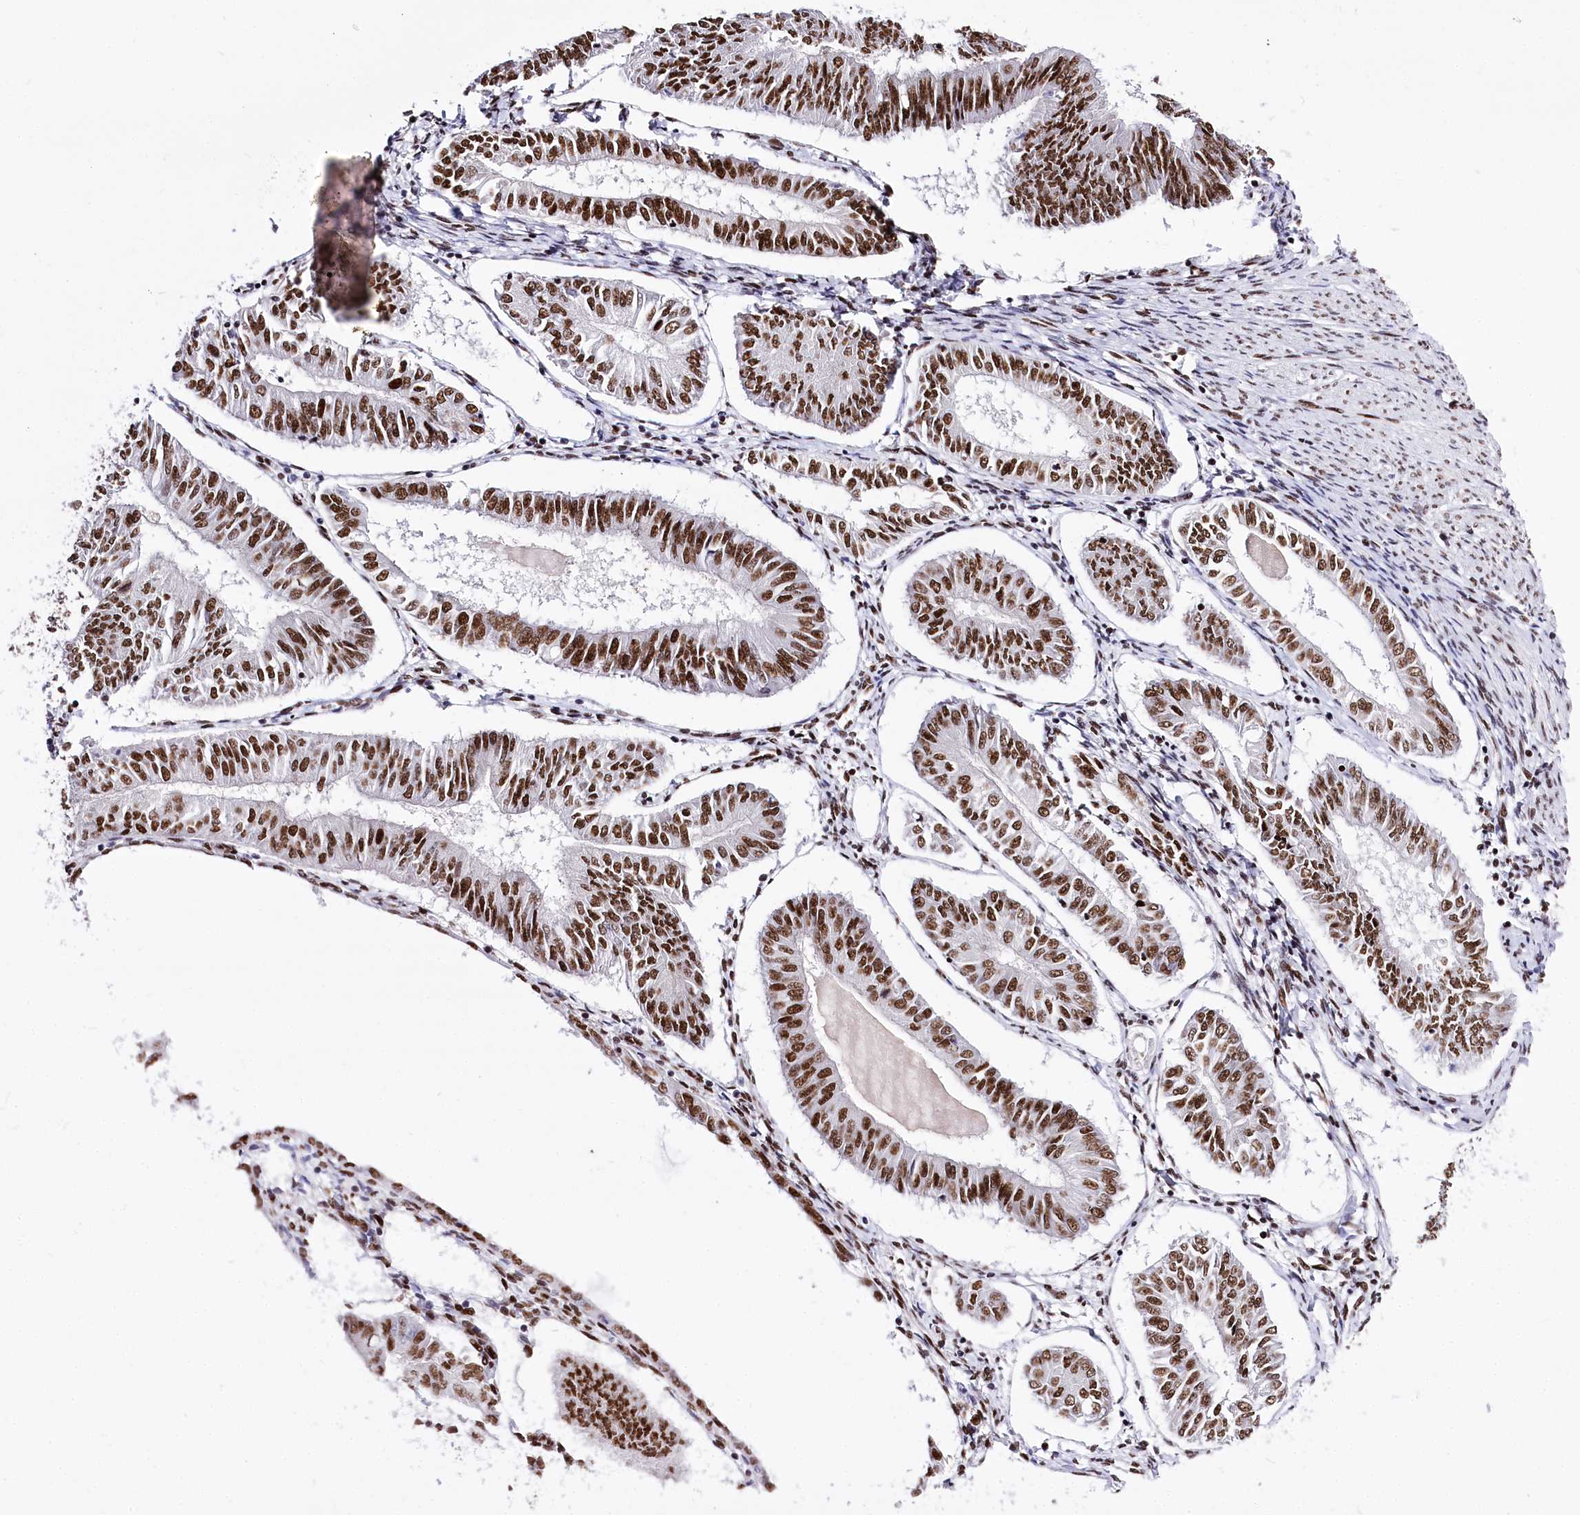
{"staining": {"intensity": "strong", "quantity": ">75%", "location": "nuclear"}, "tissue": "endometrial cancer", "cell_type": "Tumor cells", "image_type": "cancer", "snomed": [{"axis": "morphology", "description": "Adenocarcinoma, NOS"}, {"axis": "topography", "description": "Endometrium"}], "caption": "Strong nuclear protein expression is identified in about >75% of tumor cells in endometrial adenocarcinoma.", "gene": "POU4F3", "patient": {"sex": "female", "age": 58}}